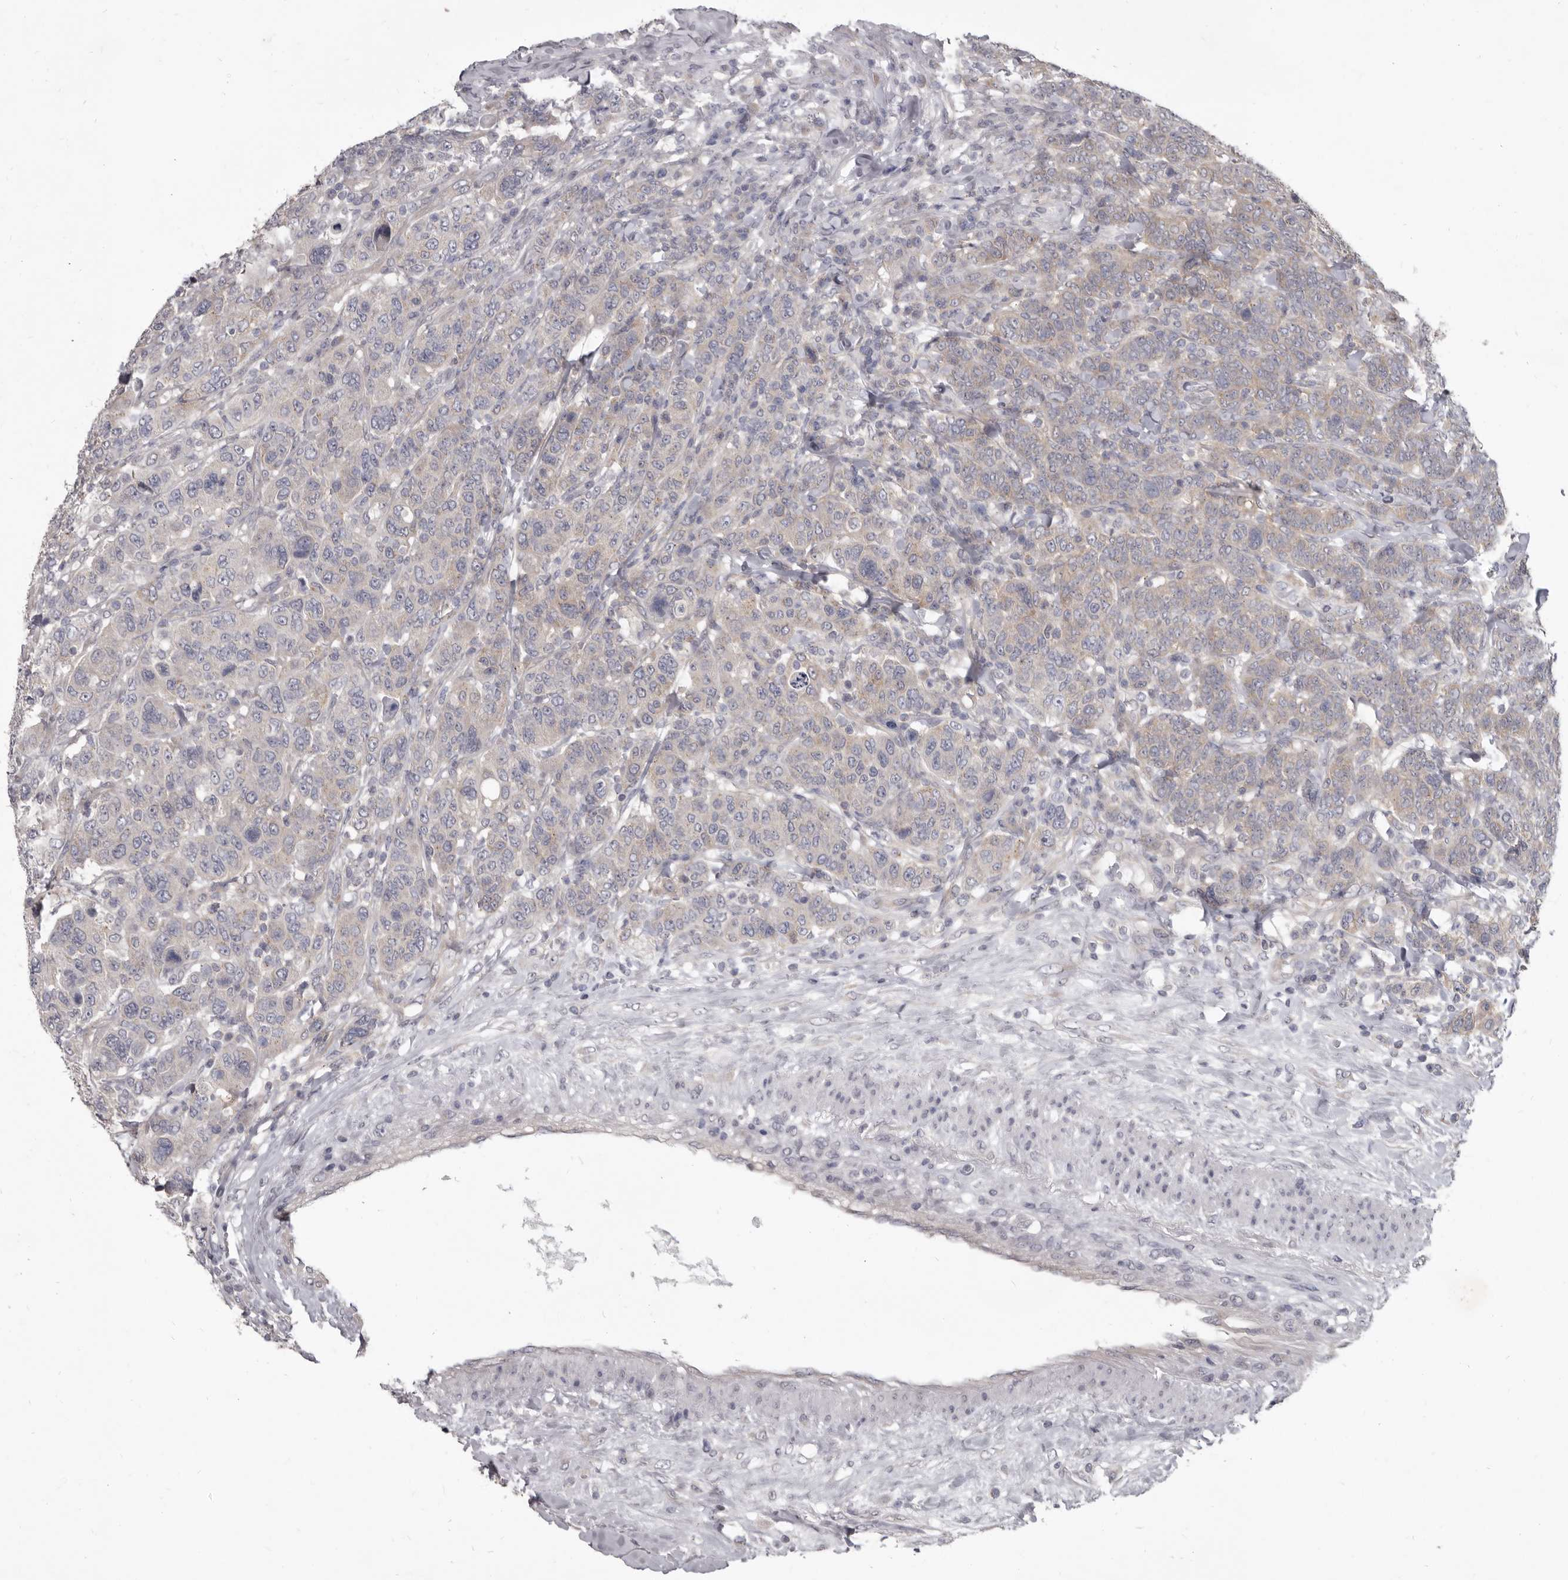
{"staining": {"intensity": "weak", "quantity": "<25%", "location": "cytoplasmic/membranous"}, "tissue": "breast cancer", "cell_type": "Tumor cells", "image_type": "cancer", "snomed": [{"axis": "morphology", "description": "Duct carcinoma"}, {"axis": "topography", "description": "Breast"}], "caption": "Immunohistochemistry of breast cancer (intraductal carcinoma) reveals no staining in tumor cells.", "gene": "GSK3B", "patient": {"sex": "female", "age": 37}}